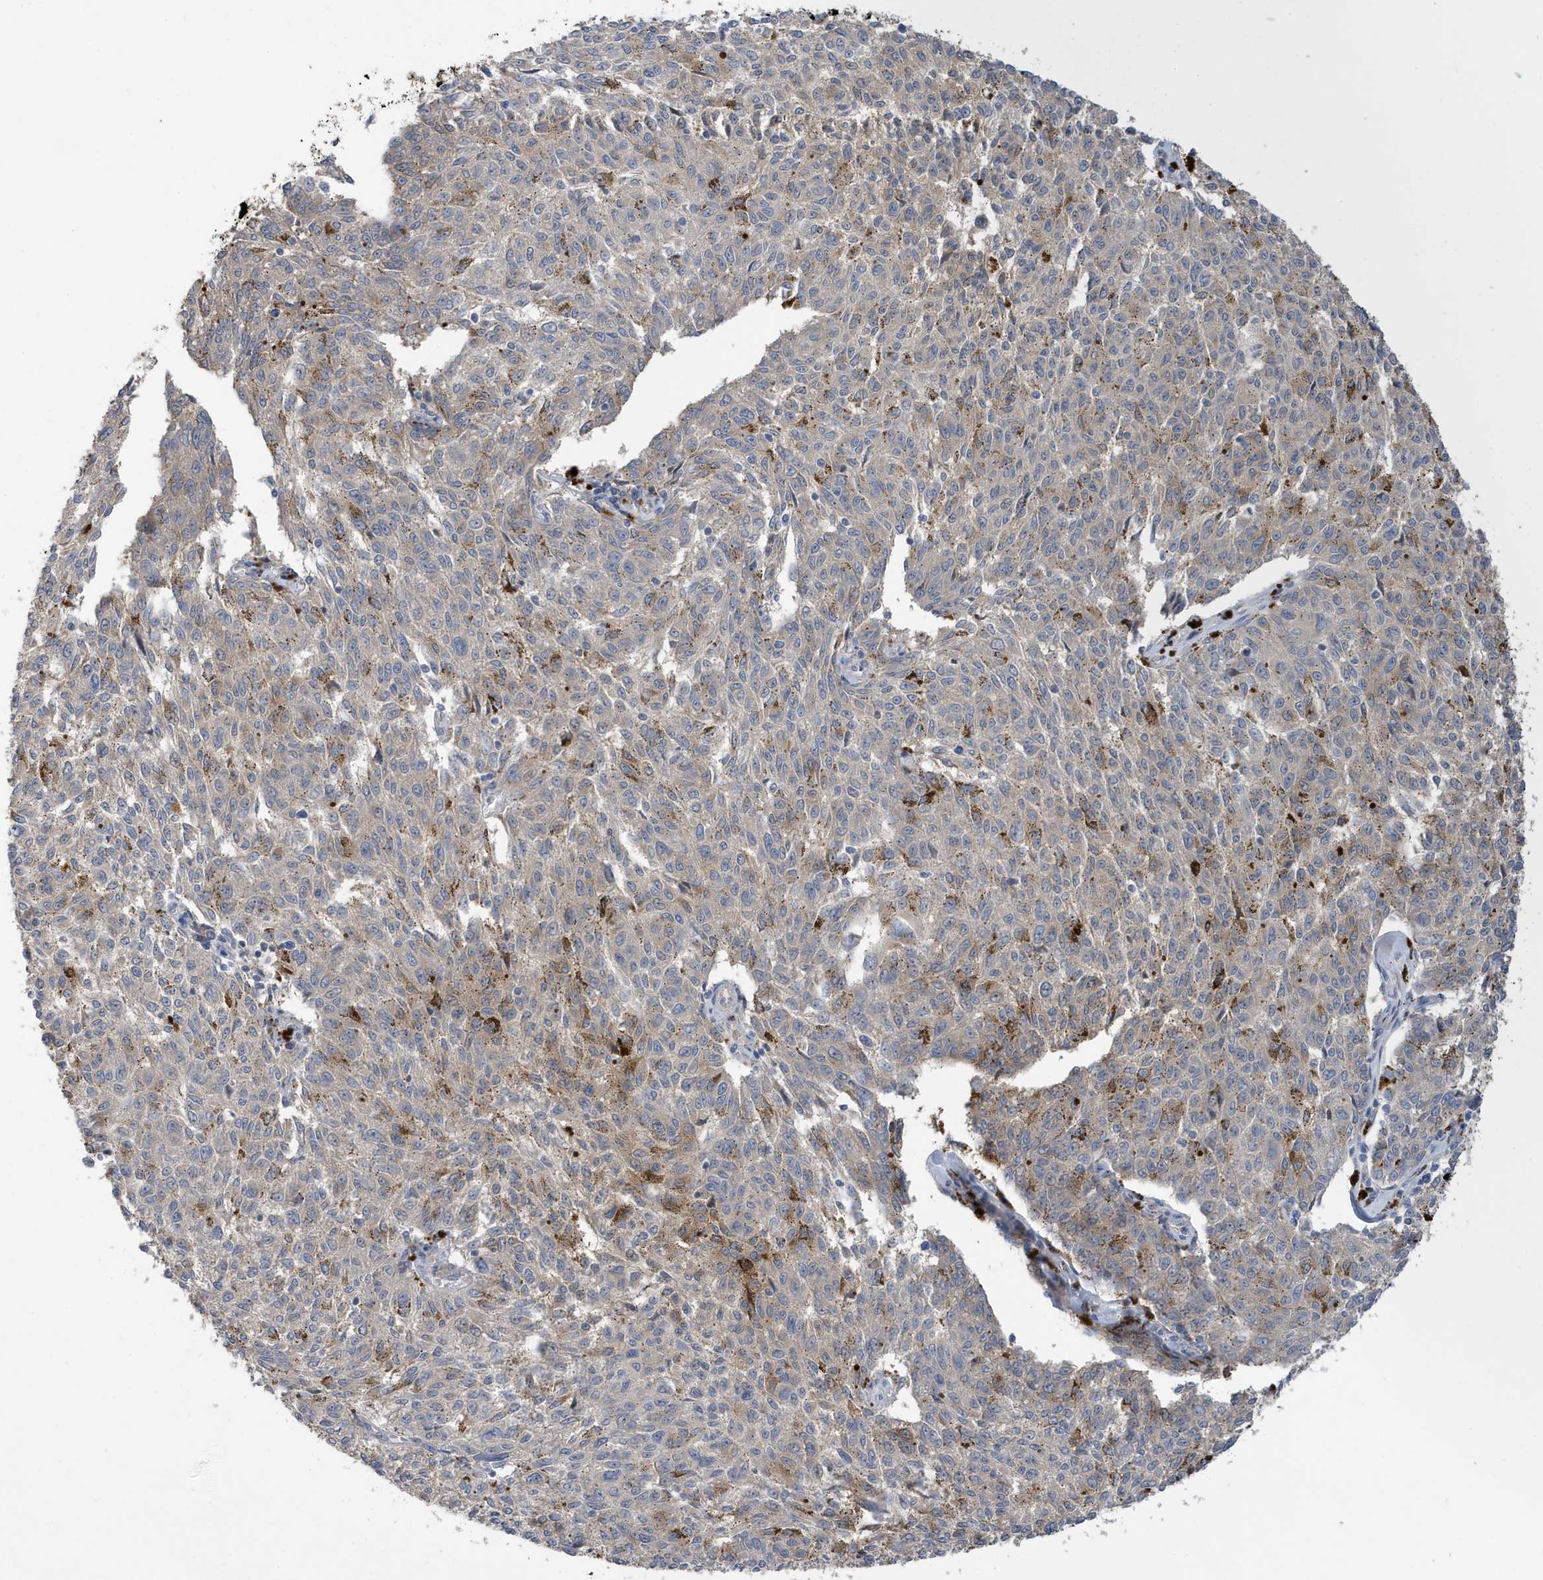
{"staining": {"intensity": "negative", "quantity": "none", "location": "none"}, "tissue": "melanoma", "cell_type": "Tumor cells", "image_type": "cancer", "snomed": [{"axis": "morphology", "description": "Malignant melanoma, NOS"}, {"axis": "topography", "description": "Skin"}], "caption": "IHC of melanoma demonstrates no positivity in tumor cells.", "gene": "LAPTM4A", "patient": {"sex": "female", "age": 72}}